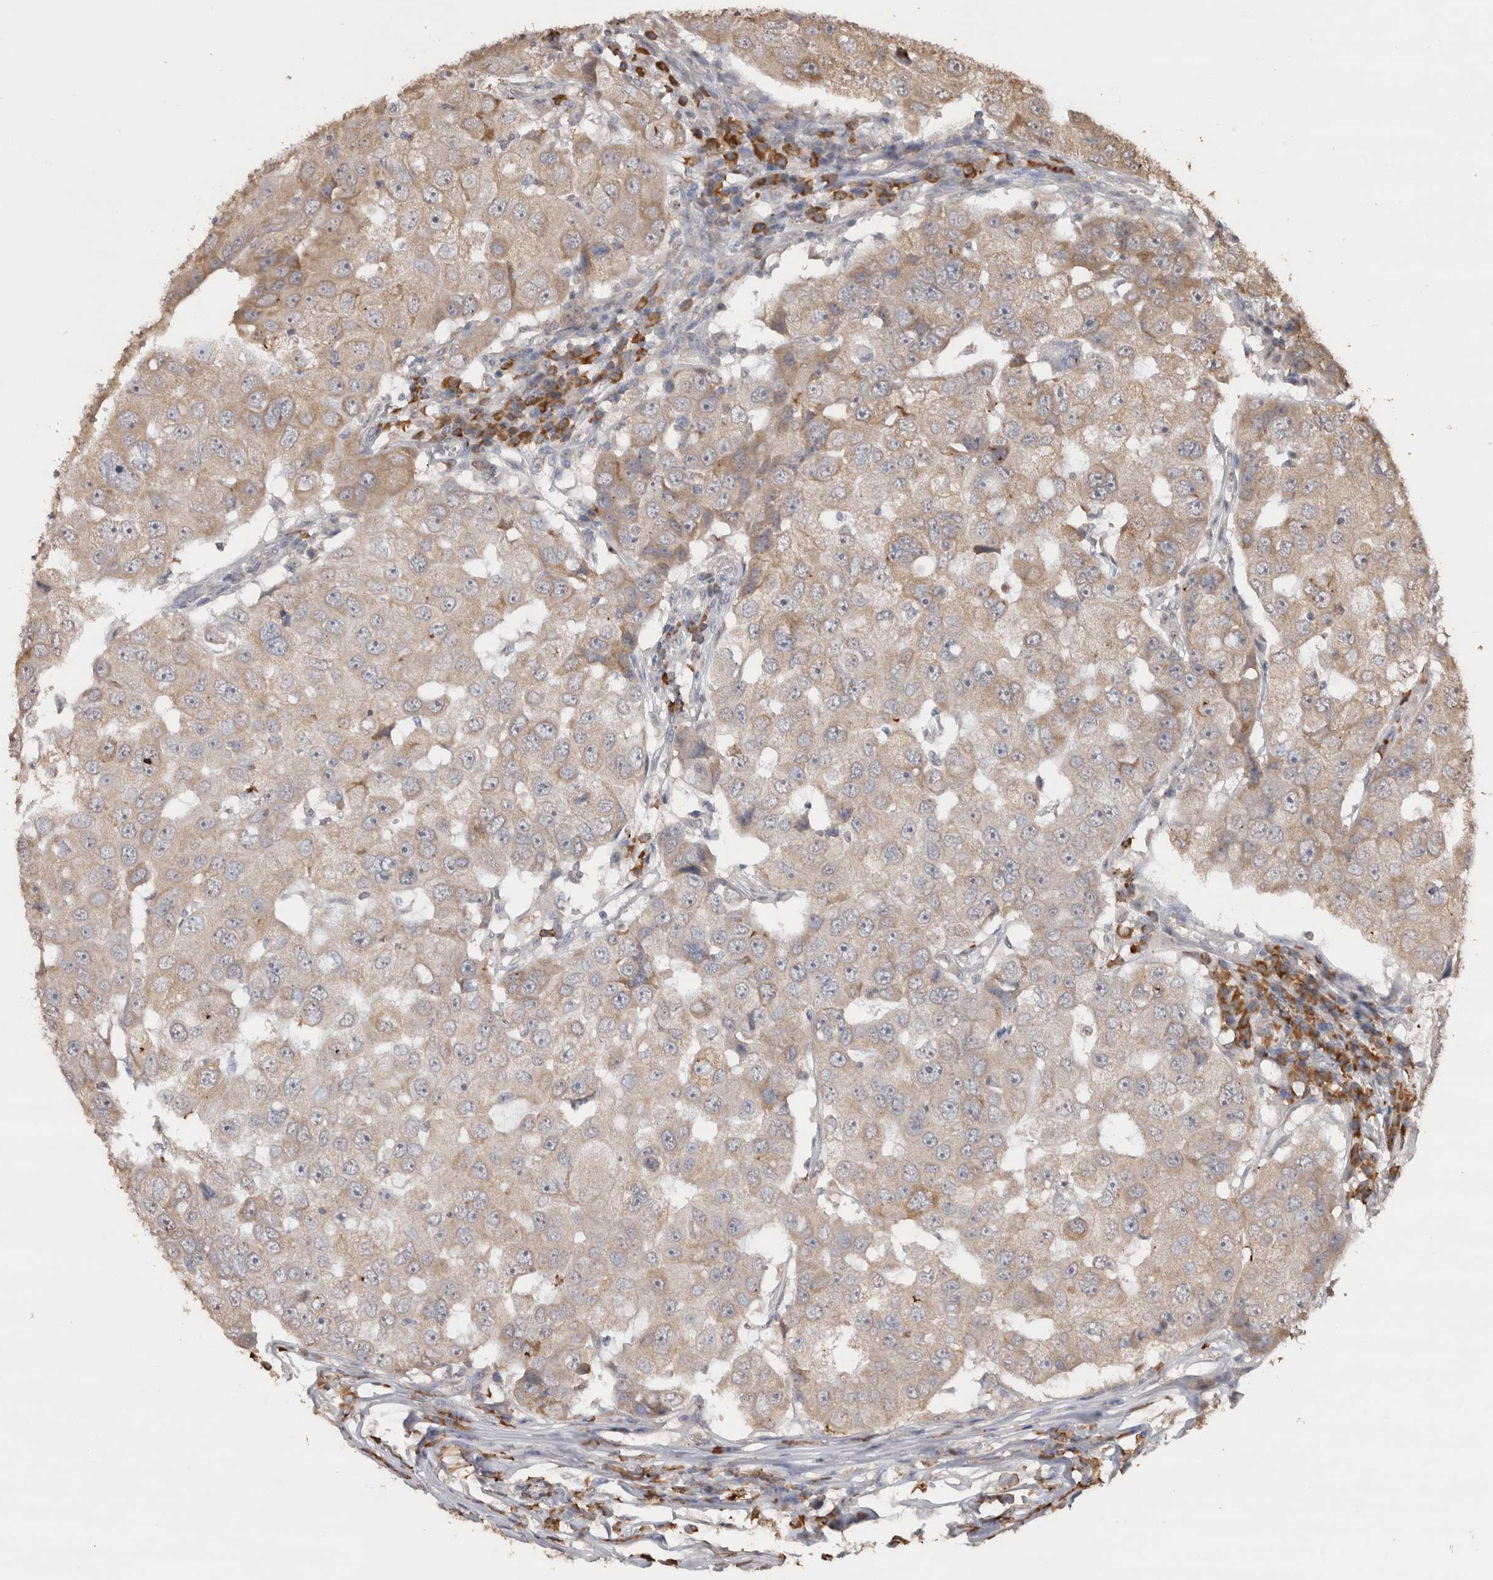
{"staining": {"intensity": "weak", "quantity": ">75%", "location": "cytoplasmic/membranous"}, "tissue": "breast cancer", "cell_type": "Tumor cells", "image_type": "cancer", "snomed": [{"axis": "morphology", "description": "Duct carcinoma"}, {"axis": "topography", "description": "Breast"}], "caption": "A photomicrograph showing weak cytoplasmic/membranous staining in about >75% of tumor cells in breast cancer (intraductal carcinoma), as visualized by brown immunohistochemical staining.", "gene": "CRELD2", "patient": {"sex": "female", "age": 27}}